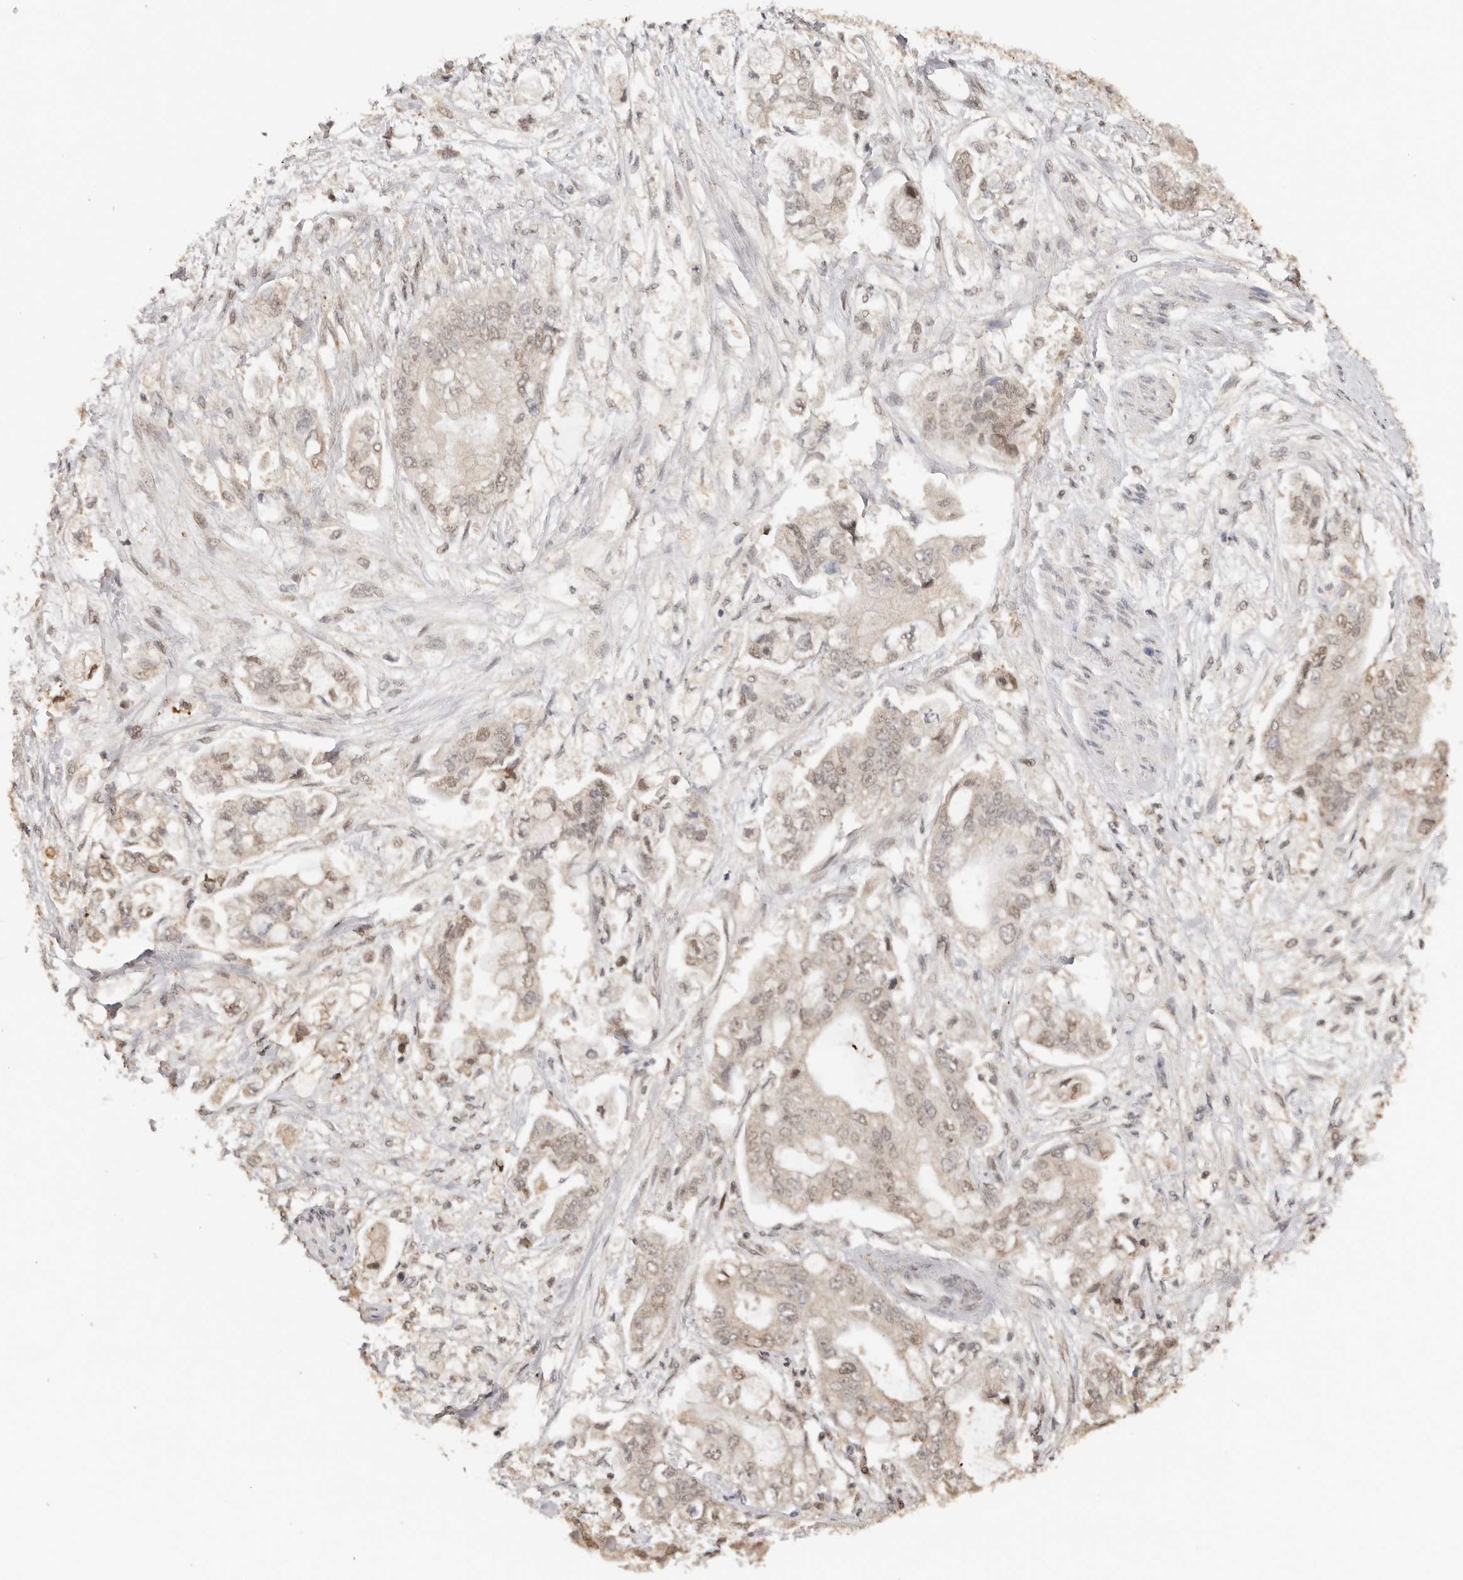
{"staining": {"intensity": "weak", "quantity": ">75%", "location": "cytoplasmic/membranous,nuclear"}, "tissue": "stomach cancer", "cell_type": "Tumor cells", "image_type": "cancer", "snomed": [{"axis": "morphology", "description": "Adenocarcinoma, NOS"}, {"axis": "topography", "description": "Stomach"}], "caption": "Protein expression analysis of stomach adenocarcinoma reveals weak cytoplasmic/membranous and nuclear staining in about >75% of tumor cells.", "gene": "SEC14L1", "patient": {"sex": "male", "age": 62}}